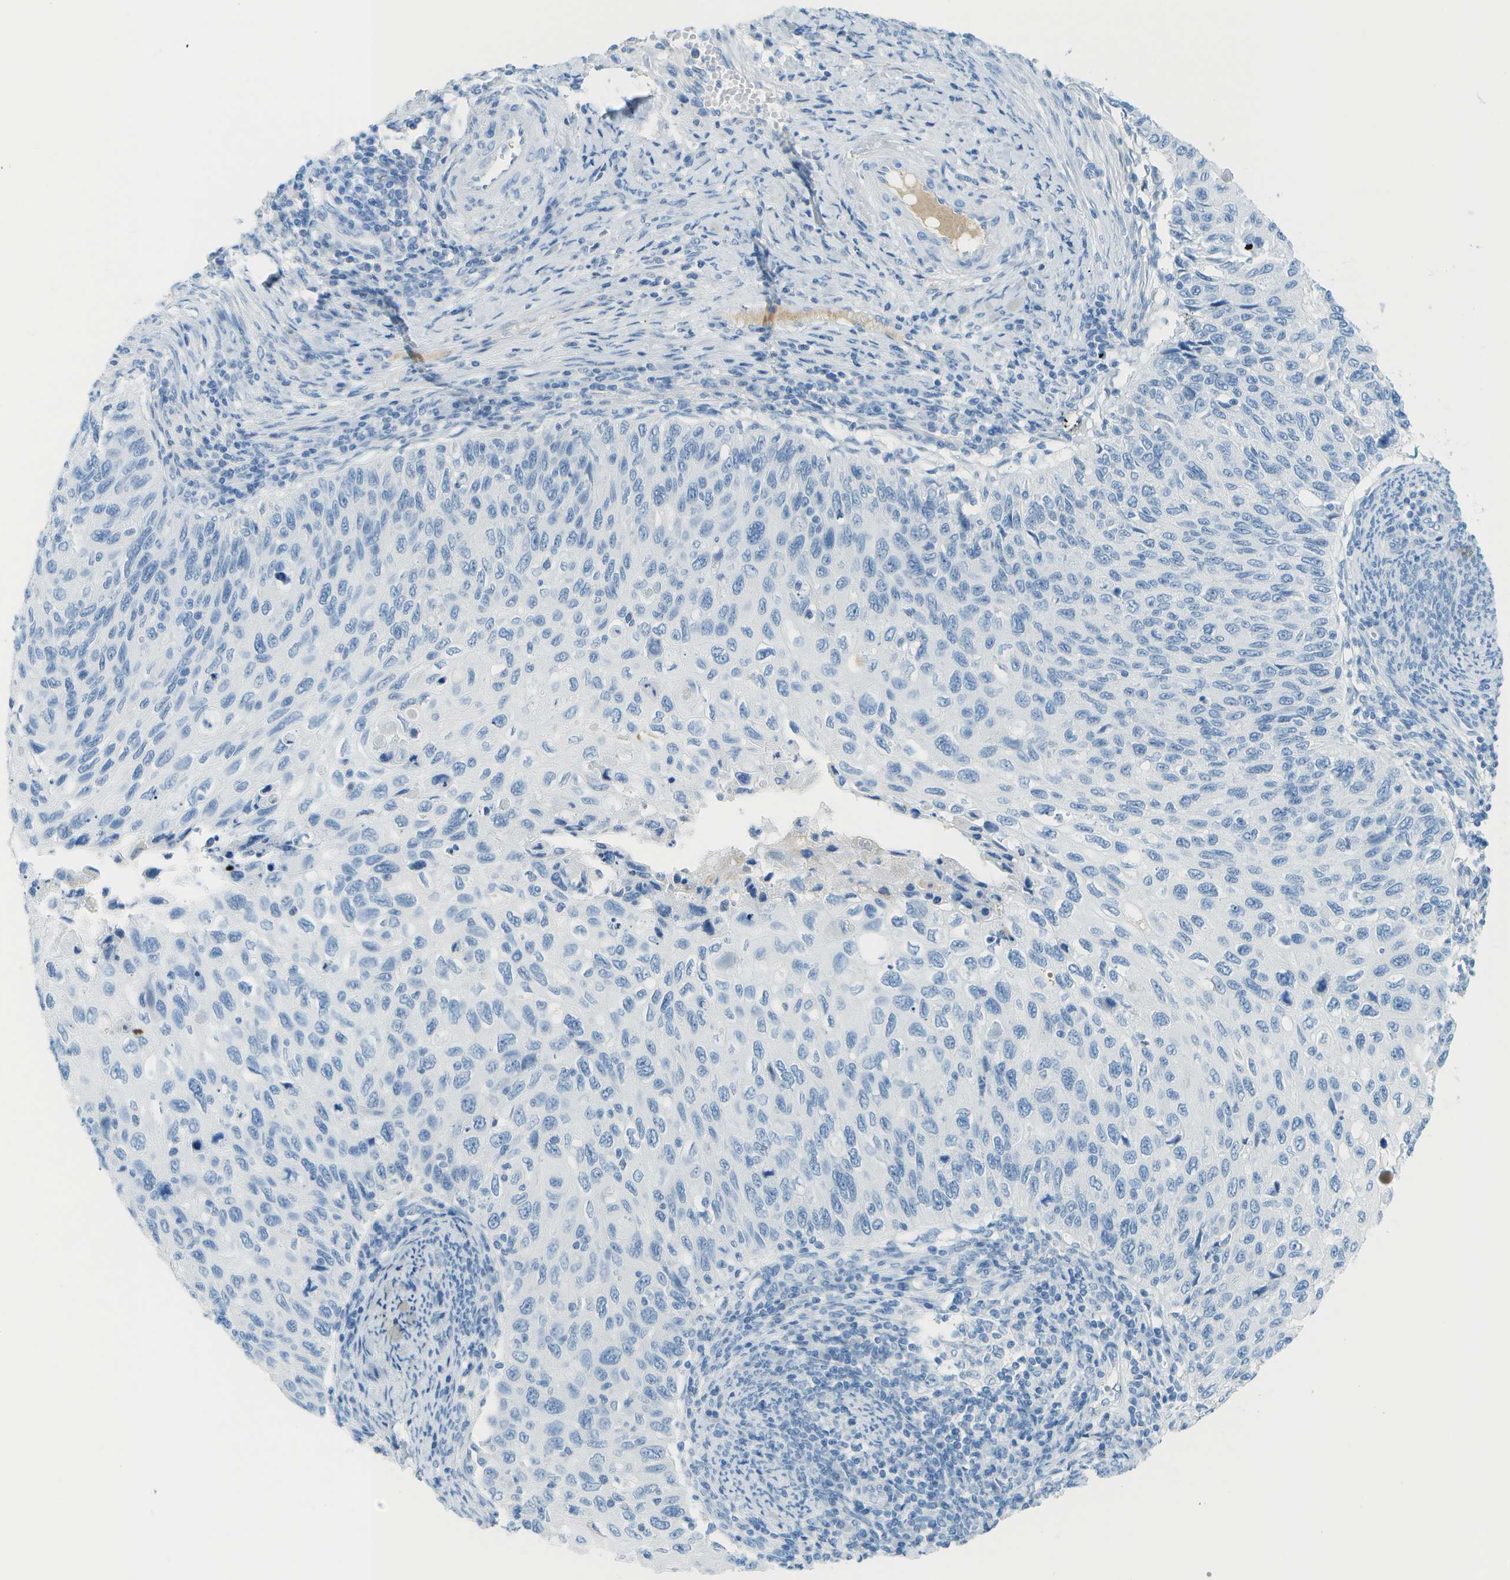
{"staining": {"intensity": "negative", "quantity": "none", "location": "none"}, "tissue": "cervical cancer", "cell_type": "Tumor cells", "image_type": "cancer", "snomed": [{"axis": "morphology", "description": "Squamous cell carcinoma, NOS"}, {"axis": "topography", "description": "Cervix"}], "caption": "A histopathology image of human cervical squamous cell carcinoma is negative for staining in tumor cells.", "gene": "C1S", "patient": {"sex": "female", "age": 70}}